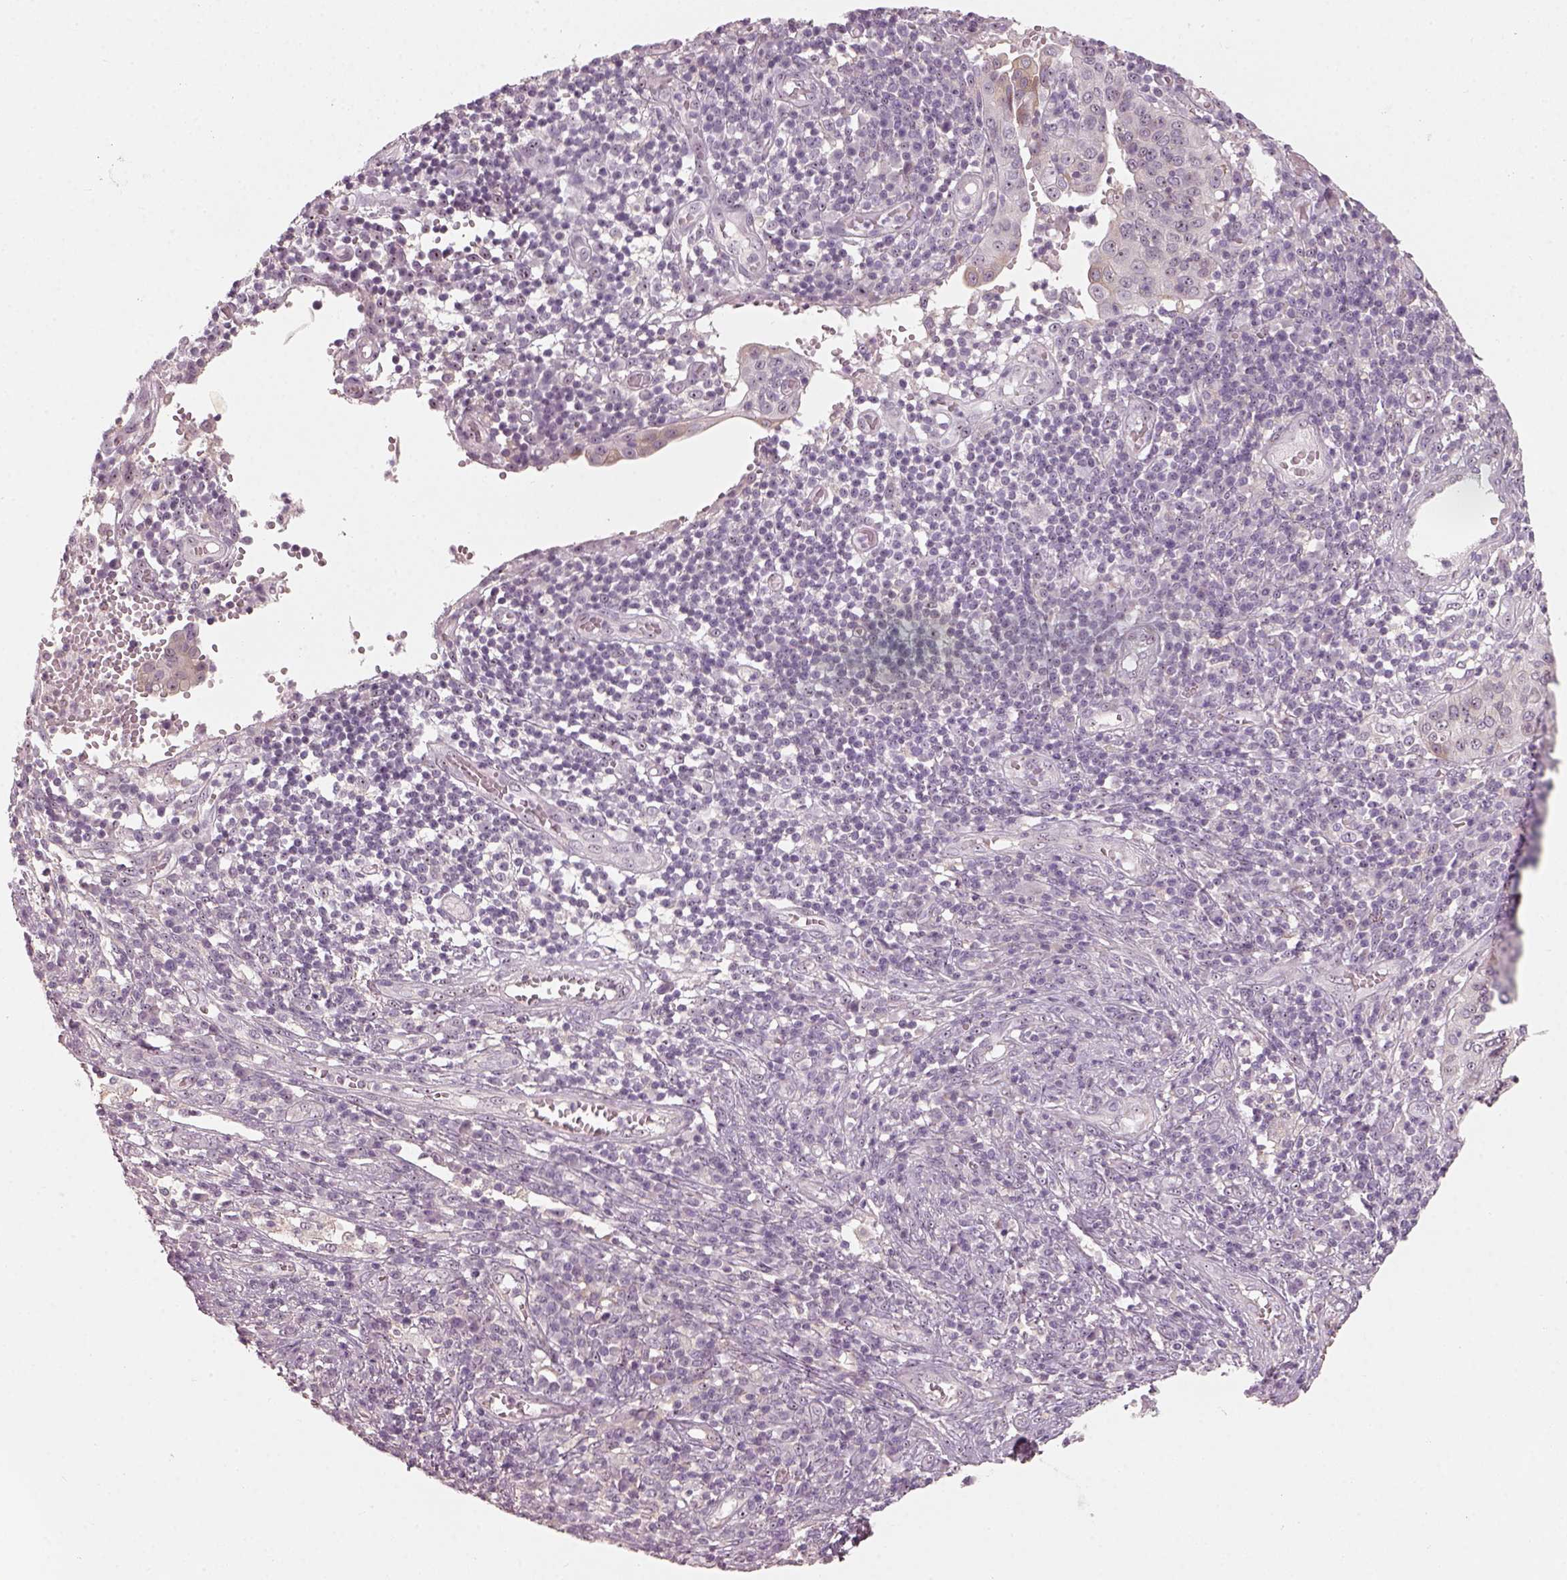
{"staining": {"intensity": "weak", "quantity": "<25%", "location": "cytoplasmic/membranous"}, "tissue": "cervical cancer", "cell_type": "Tumor cells", "image_type": "cancer", "snomed": [{"axis": "morphology", "description": "Squamous cell carcinoma, NOS"}, {"axis": "topography", "description": "Cervix"}], "caption": "Immunohistochemical staining of squamous cell carcinoma (cervical) demonstrates no significant positivity in tumor cells.", "gene": "CDS1", "patient": {"sex": "female", "age": 39}}